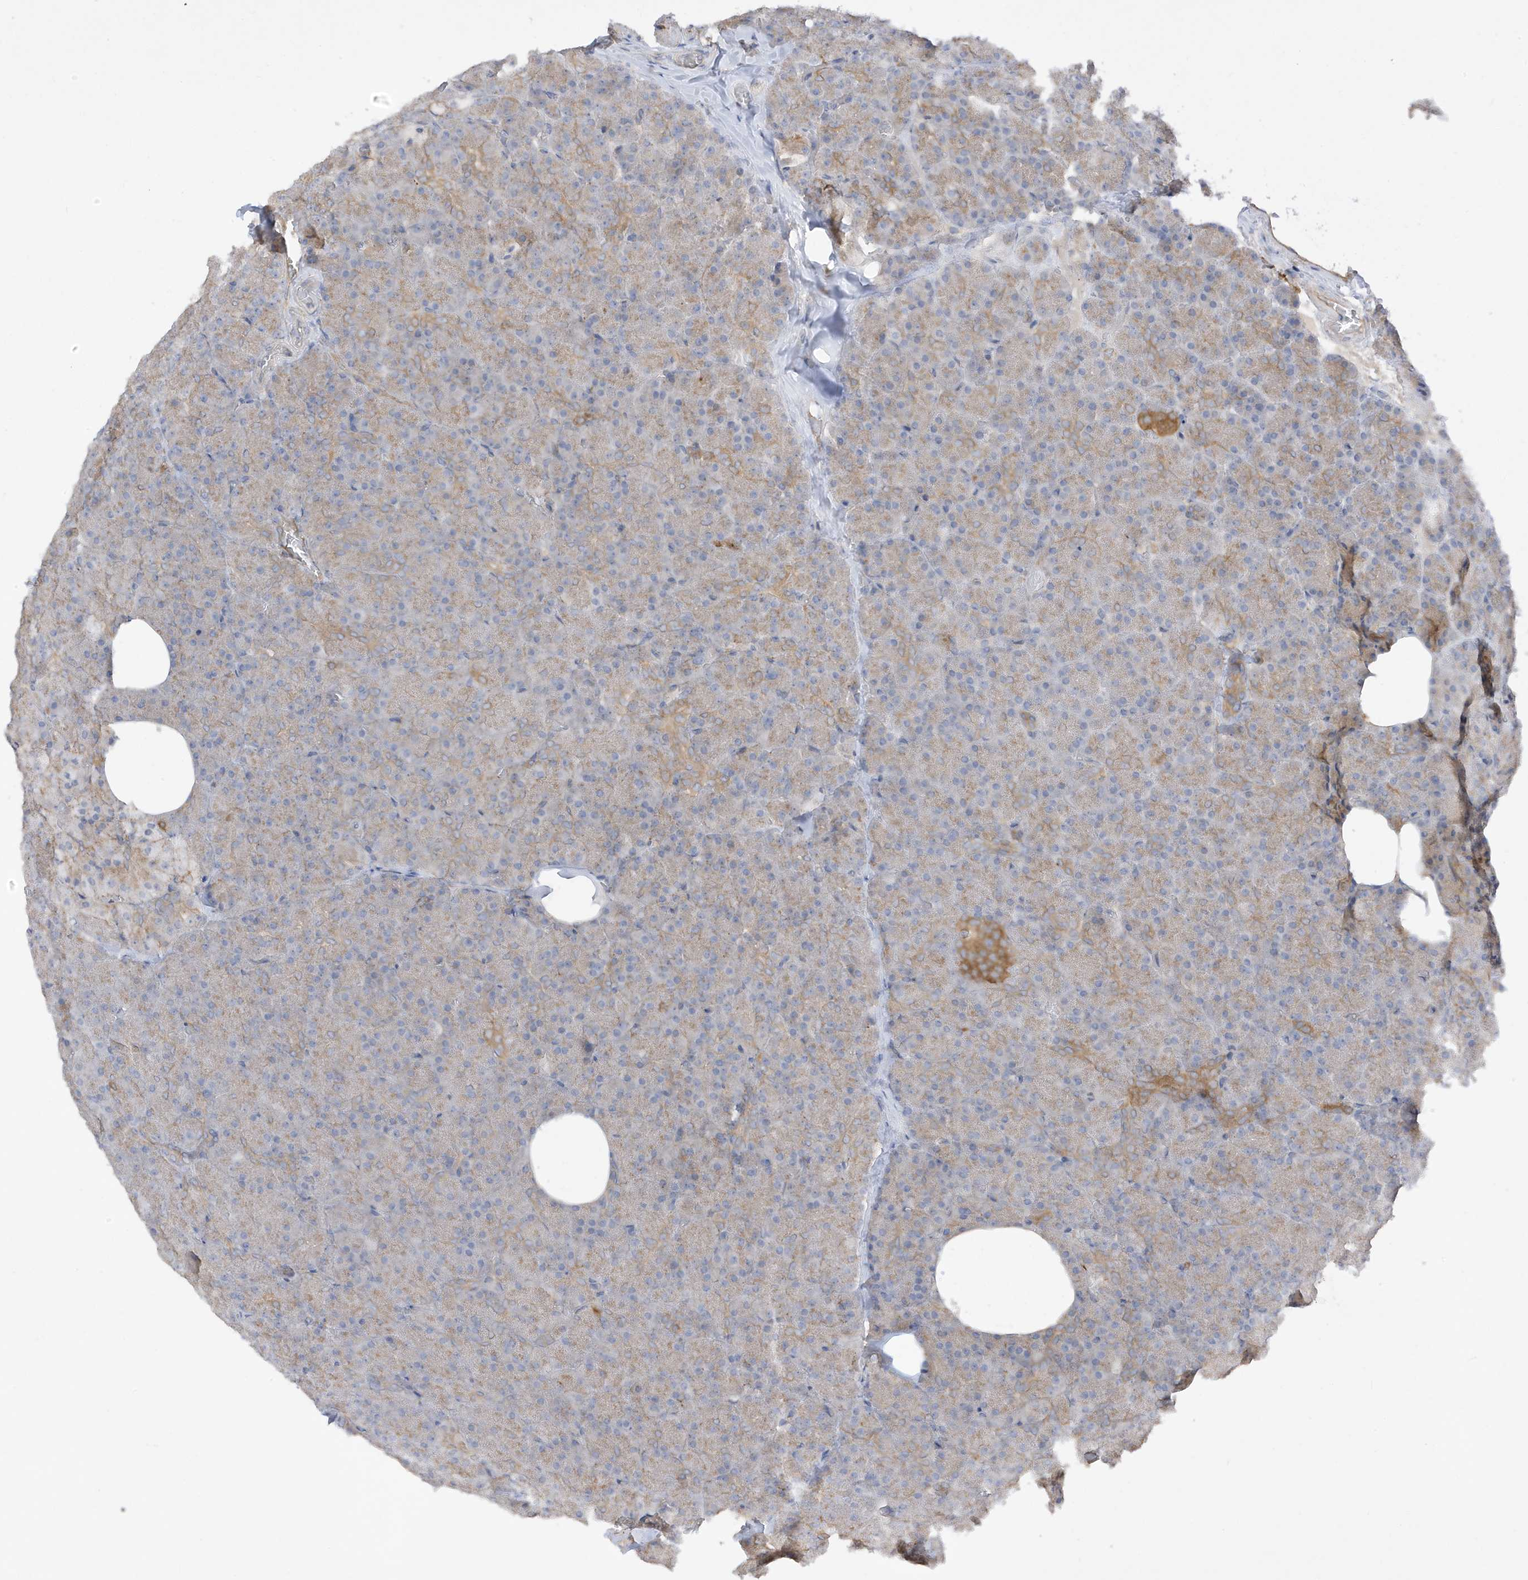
{"staining": {"intensity": "moderate", "quantity": "25%-75%", "location": "cytoplasmic/membranous"}, "tissue": "pancreas", "cell_type": "Exocrine glandular cells", "image_type": "normal", "snomed": [{"axis": "morphology", "description": "Normal tissue, NOS"}, {"axis": "morphology", "description": "Carcinoid, malignant, NOS"}, {"axis": "topography", "description": "Pancreas"}], "caption": "A photomicrograph of human pancreas stained for a protein demonstrates moderate cytoplasmic/membranous brown staining in exocrine glandular cells. Nuclei are stained in blue.", "gene": "PHACTR2", "patient": {"sex": "female", "age": 35}}